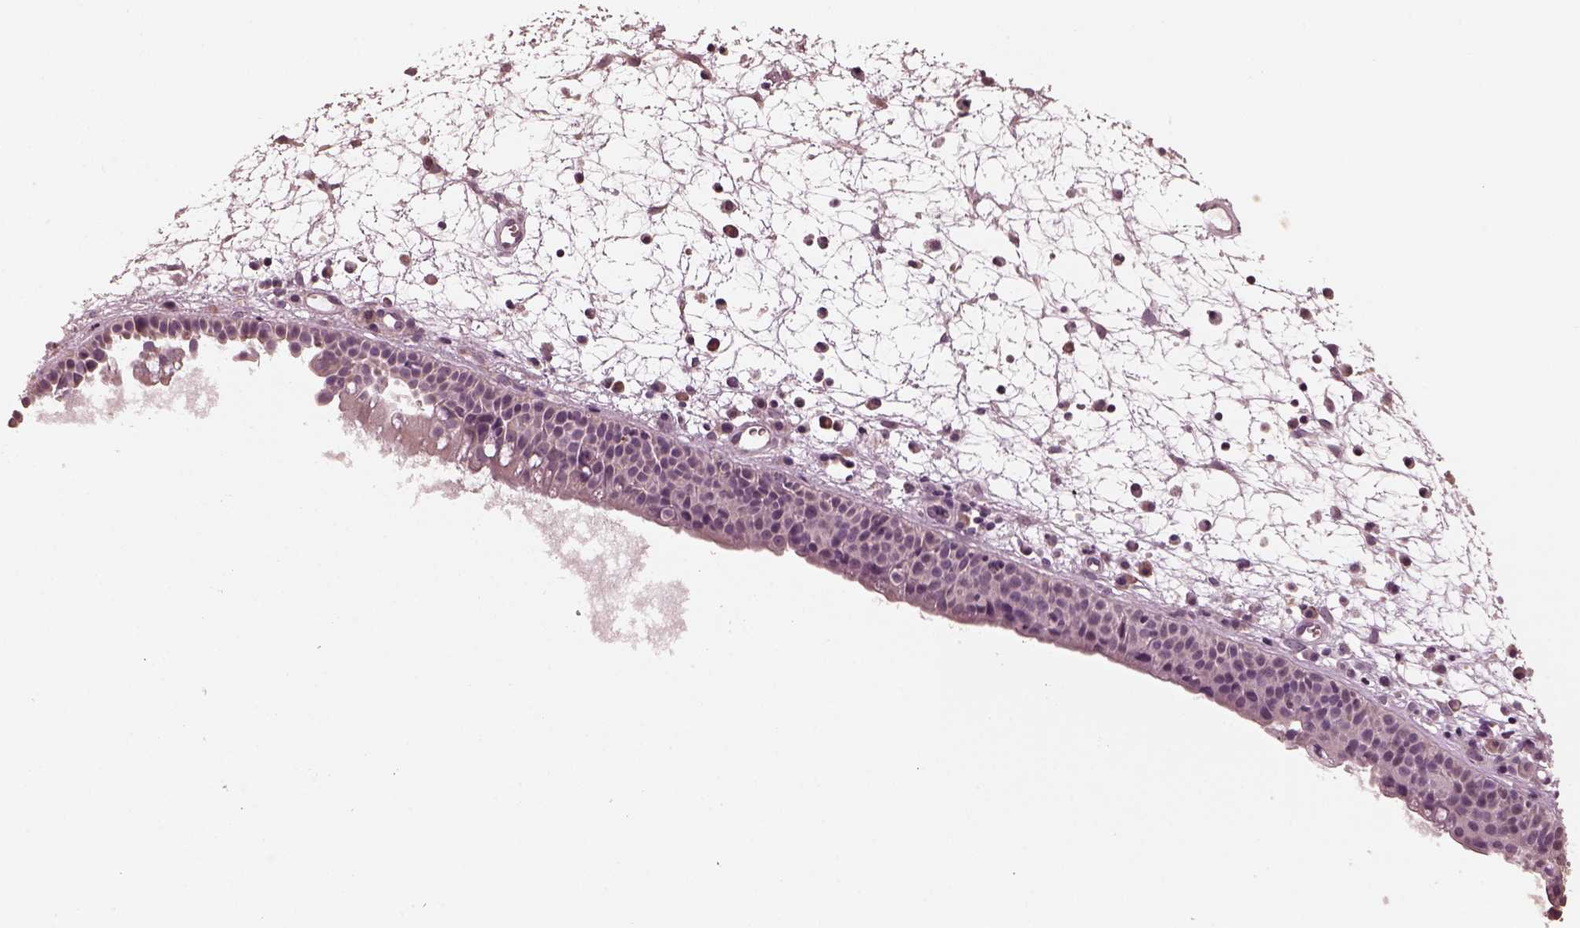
{"staining": {"intensity": "negative", "quantity": "none", "location": "none"}, "tissue": "nasopharynx", "cell_type": "Respiratory epithelial cells", "image_type": "normal", "snomed": [{"axis": "morphology", "description": "Normal tissue, NOS"}, {"axis": "topography", "description": "Nasopharynx"}], "caption": "The micrograph reveals no staining of respiratory epithelial cells in normal nasopharynx.", "gene": "OPTC", "patient": {"sex": "male", "age": 61}}